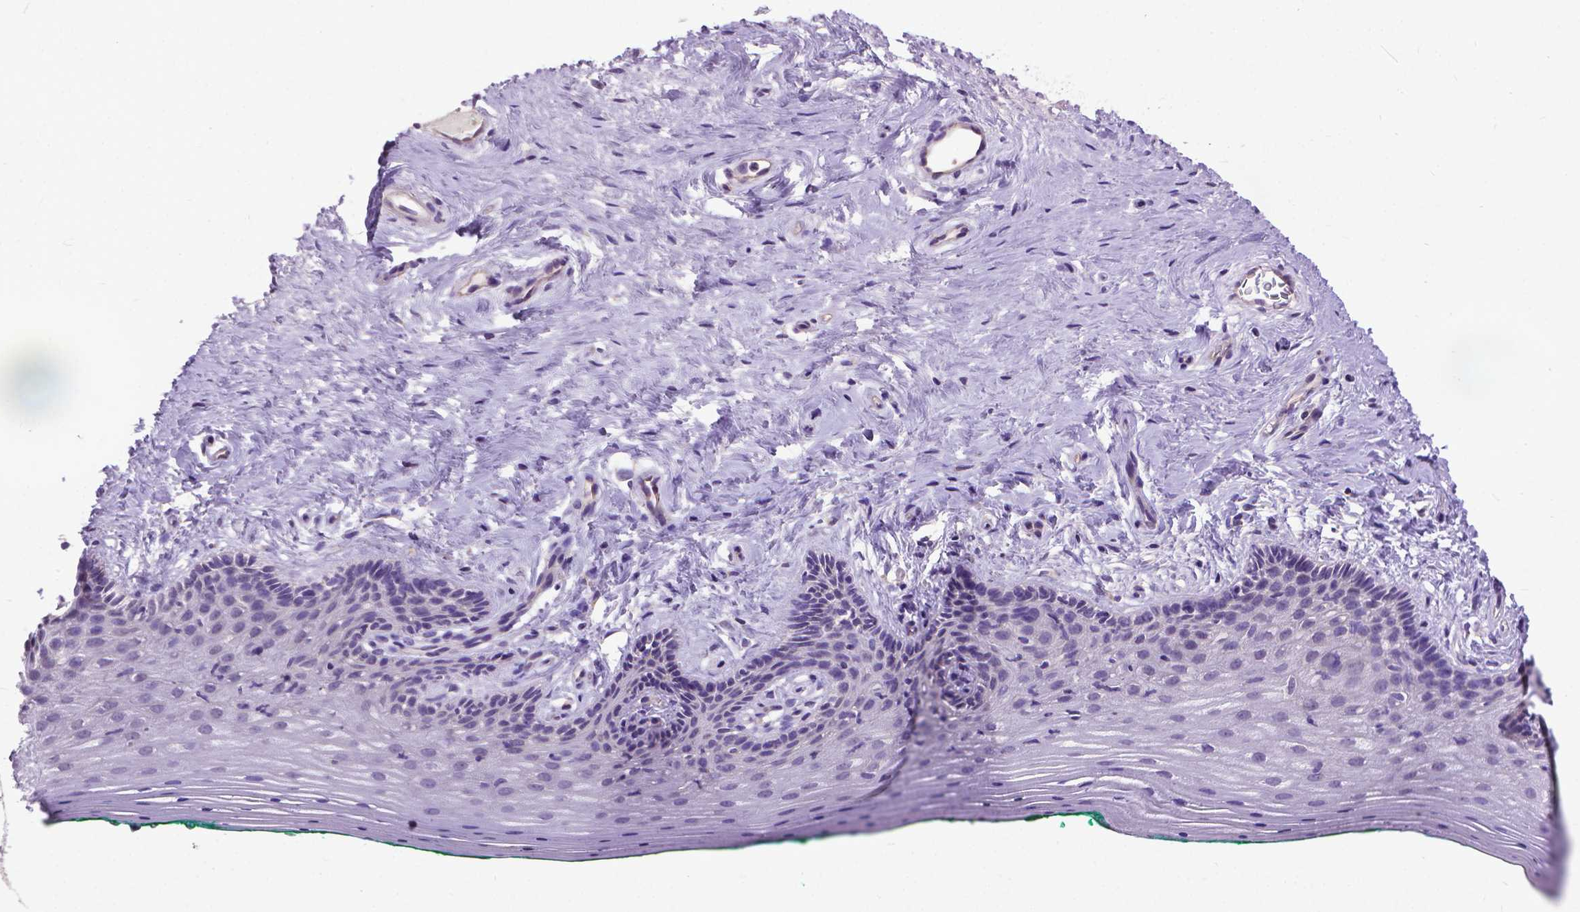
{"staining": {"intensity": "negative", "quantity": "none", "location": "none"}, "tissue": "vagina", "cell_type": "Squamous epithelial cells", "image_type": "normal", "snomed": [{"axis": "morphology", "description": "Normal tissue, NOS"}, {"axis": "topography", "description": "Vagina"}], "caption": "A photomicrograph of vagina stained for a protein displays no brown staining in squamous epithelial cells.", "gene": "SYN1", "patient": {"sex": "female", "age": 45}}